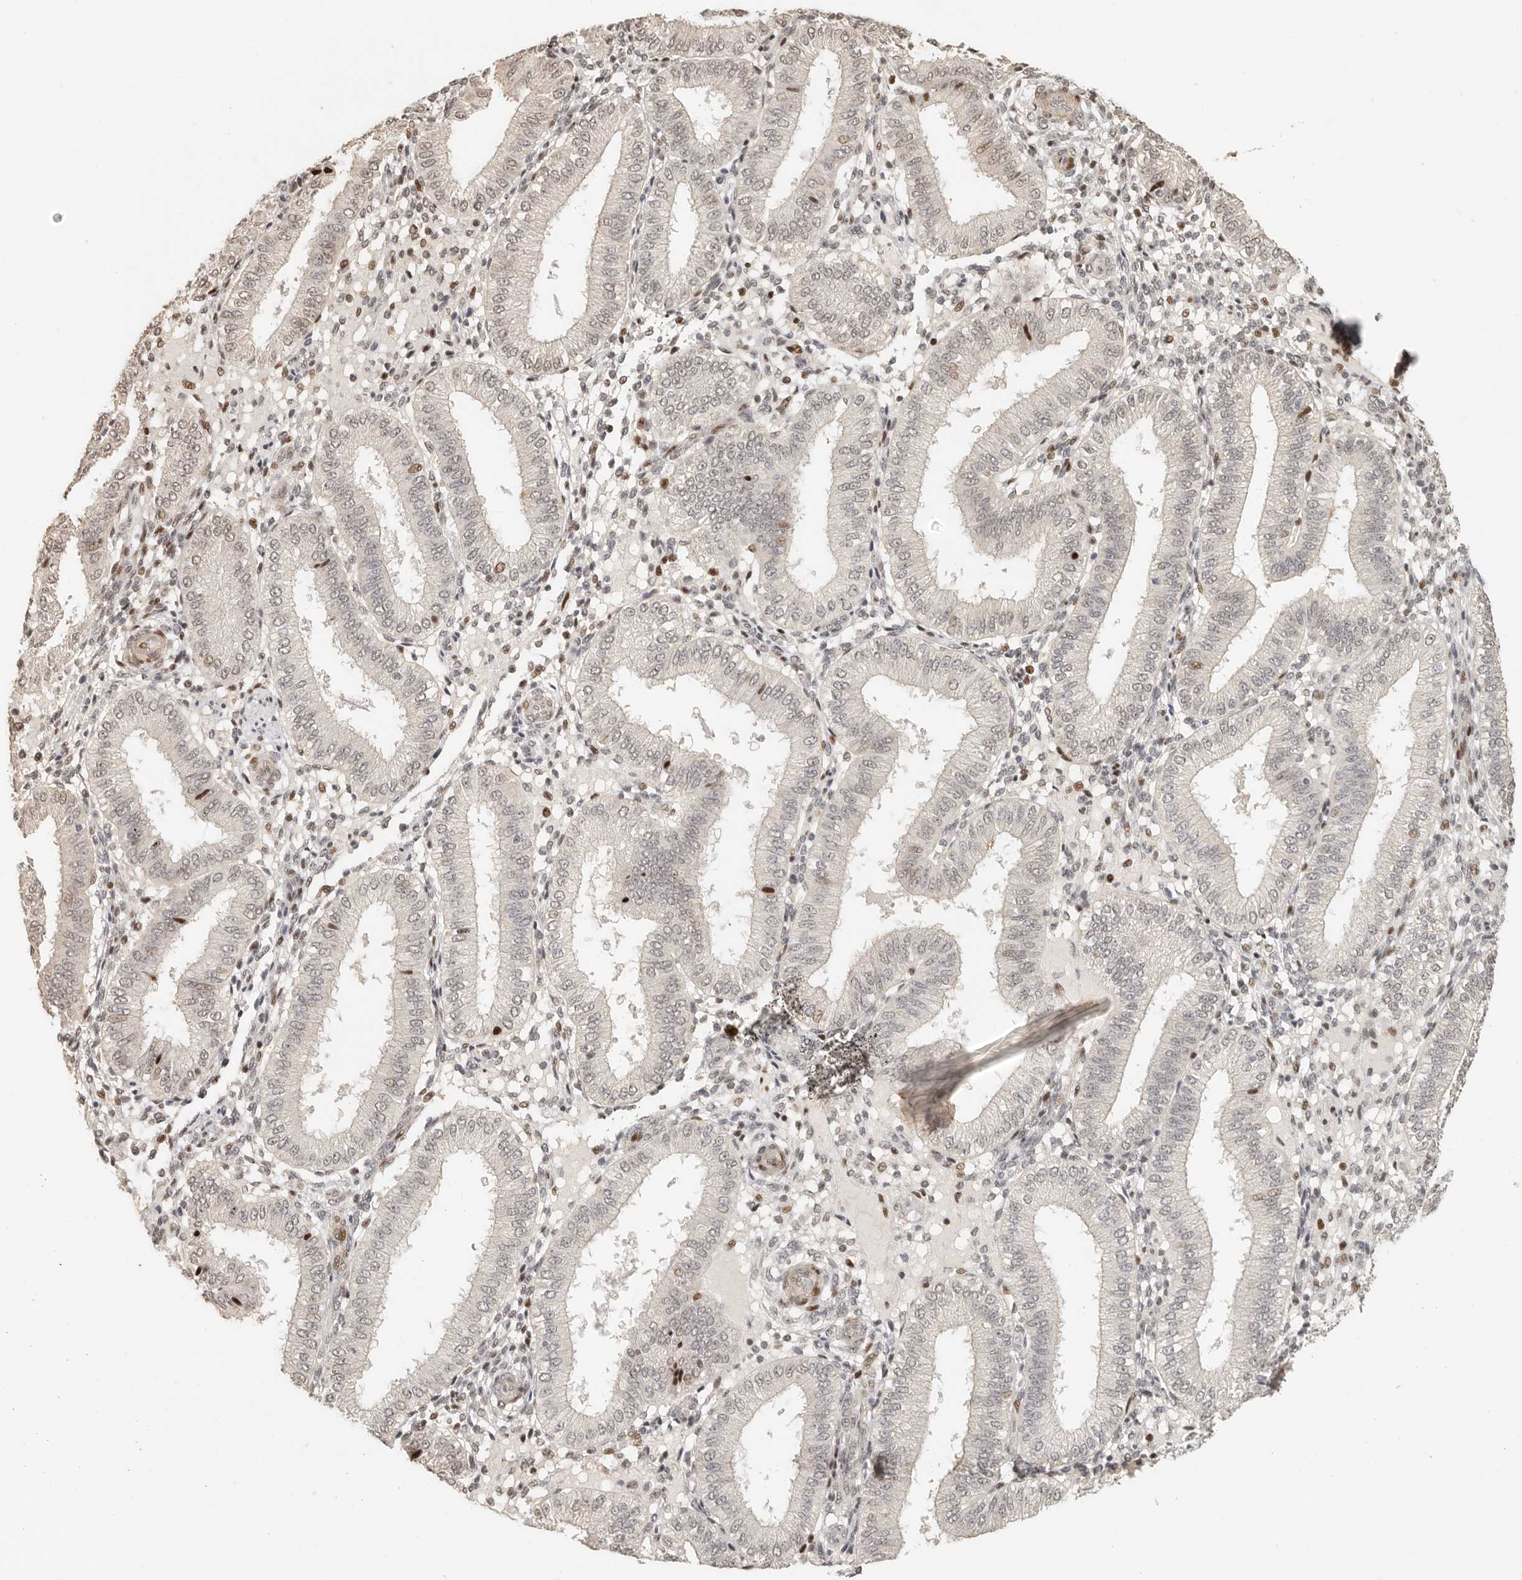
{"staining": {"intensity": "moderate", "quantity": "<25%", "location": "nuclear"}, "tissue": "endometrium", "cell_type": "Cells in endometrial stroma", "image_type": "normal", "snomed": [{"axis": "morphology", "description": "Normal tissue, NOS"}, {"axis": "topography", "description": "Endometrium"}], "caption": "IHC micrograph of benign endometrium stained for a protein (brown), which shows low levels of moderate nuclear staining in about <25% of cells in endometrial stroma.", "gene": "GPBP1L1", "patient": {"sex": "female", "age": 39}}